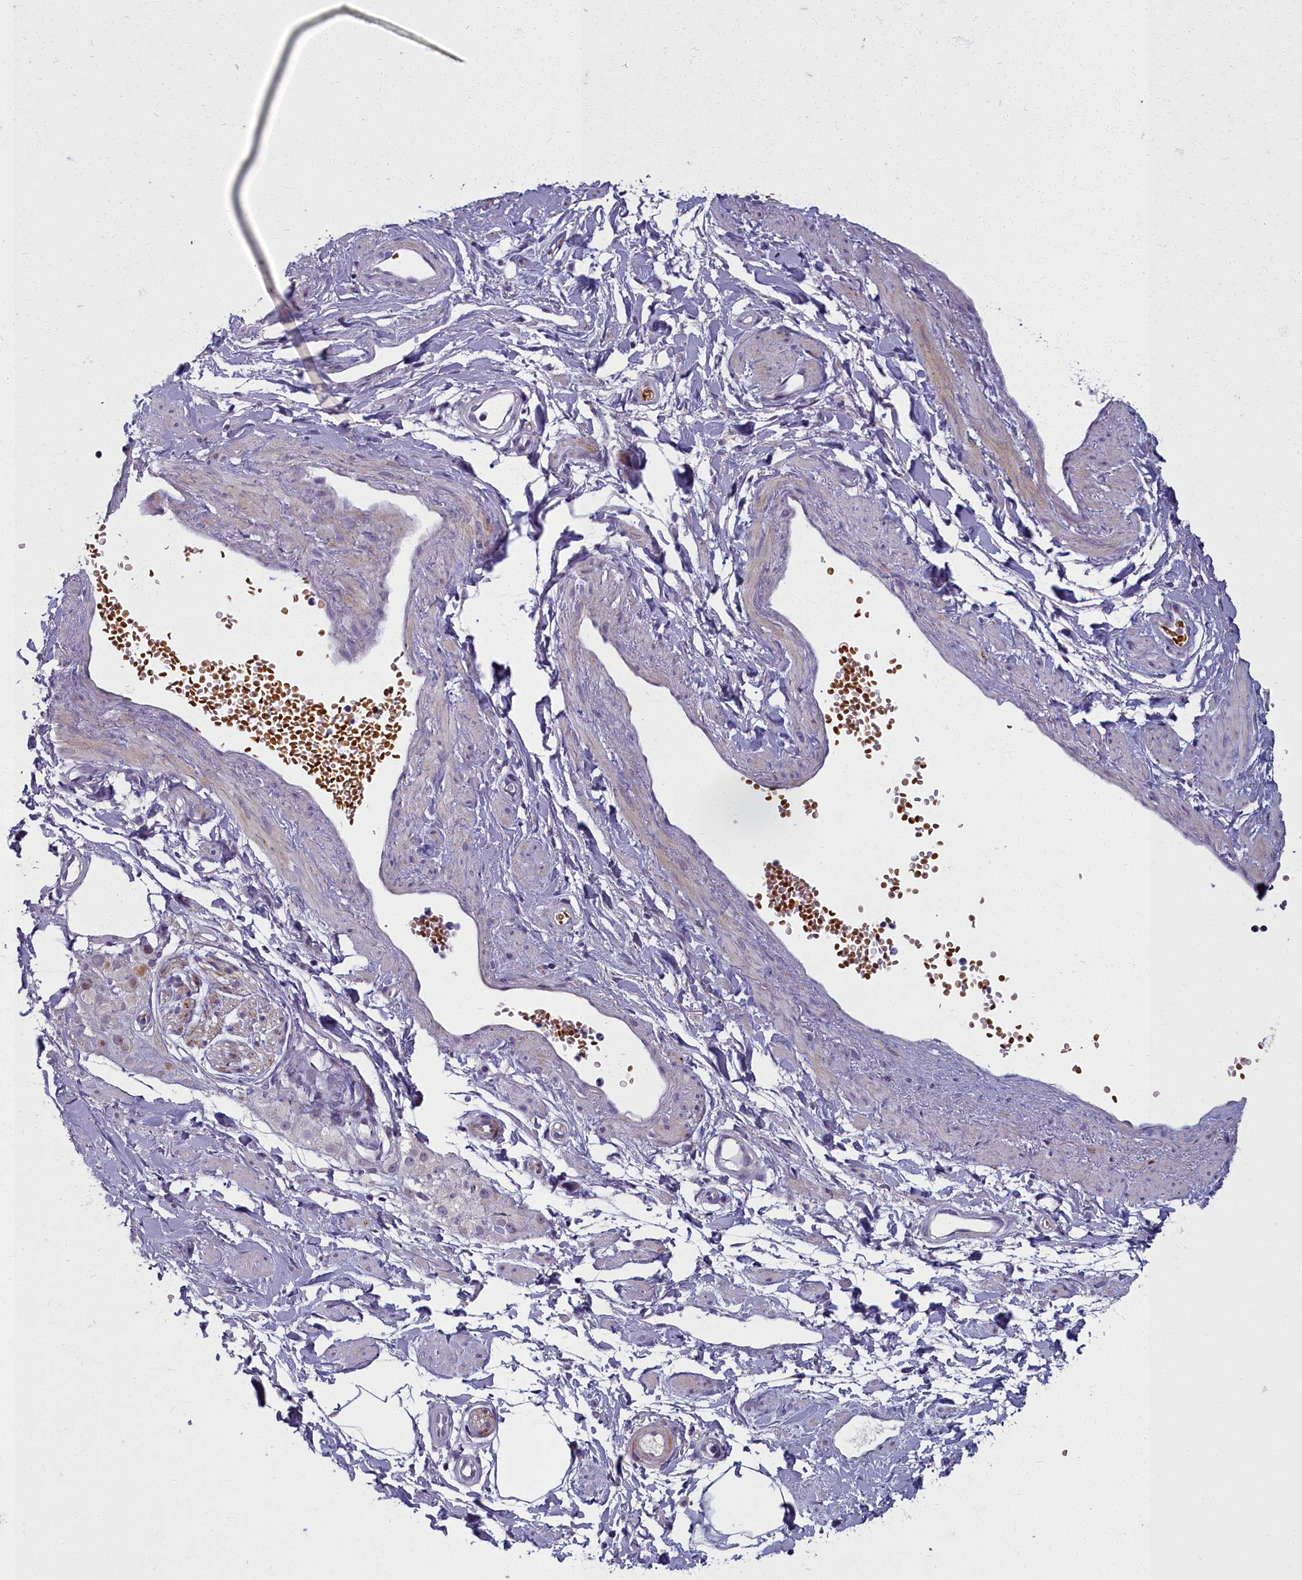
{"staining": {"intensity": "negative", "quantity": "none", "location": "none"}, "tissue": "adipose tissue", "cell_type": "Adipocytes", "image_type": "normal", "snomed": [{"axis": "morphology", "description": "Normal tissue, NOS"}, {"axis": "topography", "description": "Soft tissue"}, {"axis": "topography", "description": "Adipose tissue"}, {"axis": "topography", "description": "Vascular tissue"}, {"axis": "topography", "description": "Peripheral nerve tissue"}], "caption": "Immunohistochemical staining of benign adipose tissue displays no significant expression in adipocytes.", "gene": "ARL15", "patient": {"sex": "male", "age": 74}}